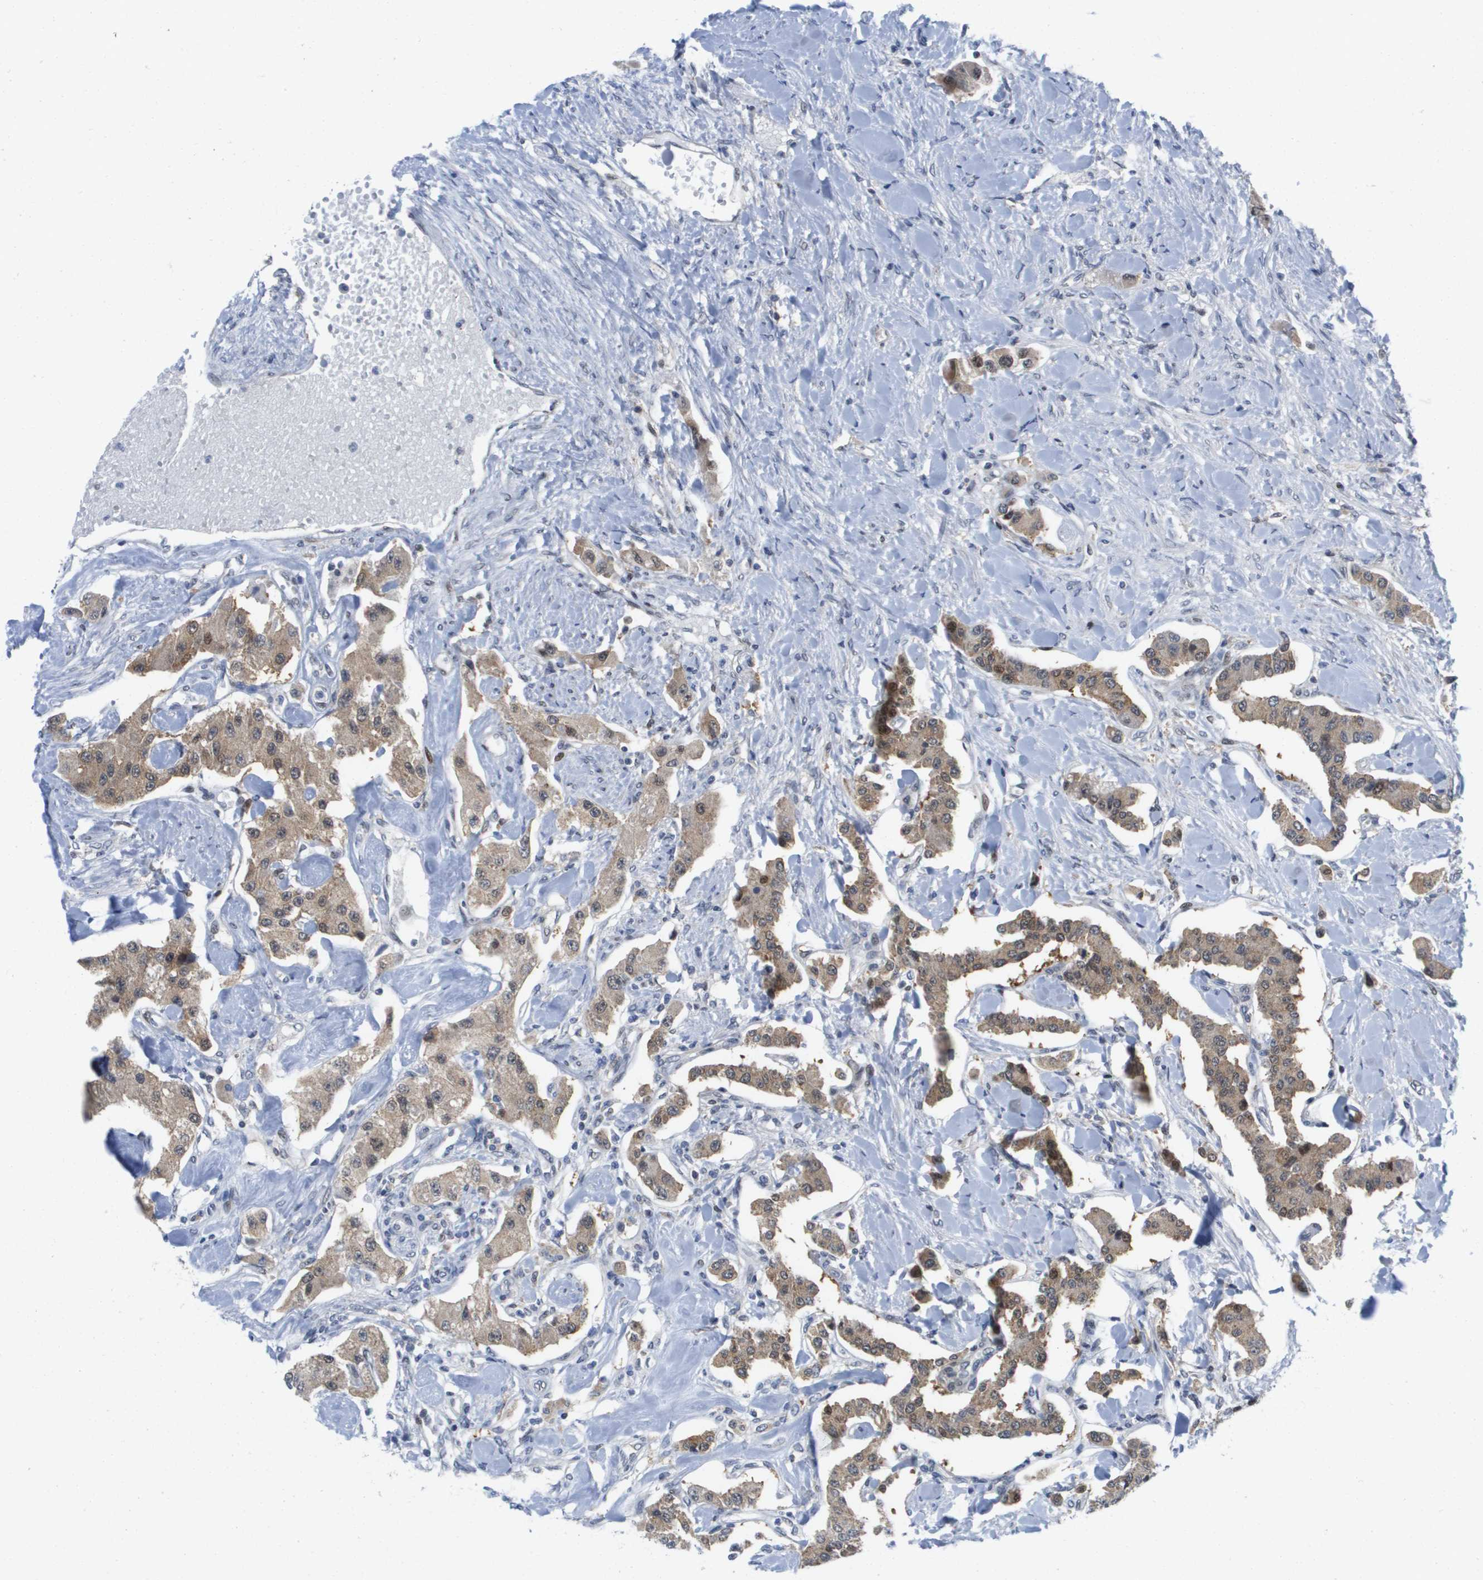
{"staining": {"intensity": "weak", "quantity": ">75%", "location": "cytoplasmic/membranous"}, "tissue": "carcinoid", "cell_type": "Tumor cells", "image_type": "cancer", "snomed": [{"axis": "morphology", "description": "Carcinoid, malignant, NOS"}, {"axis": "topography", "description": "Pancreas"}], "caption": "Protein expression by immunohistochemistry (IHC) displays weak cytoplasmic/membranous positivity in approximately >75% of tumor cells in carcinoid (malignant).", "gene": "FKBP4", "patient": {"sex": "male", "age": 41}}